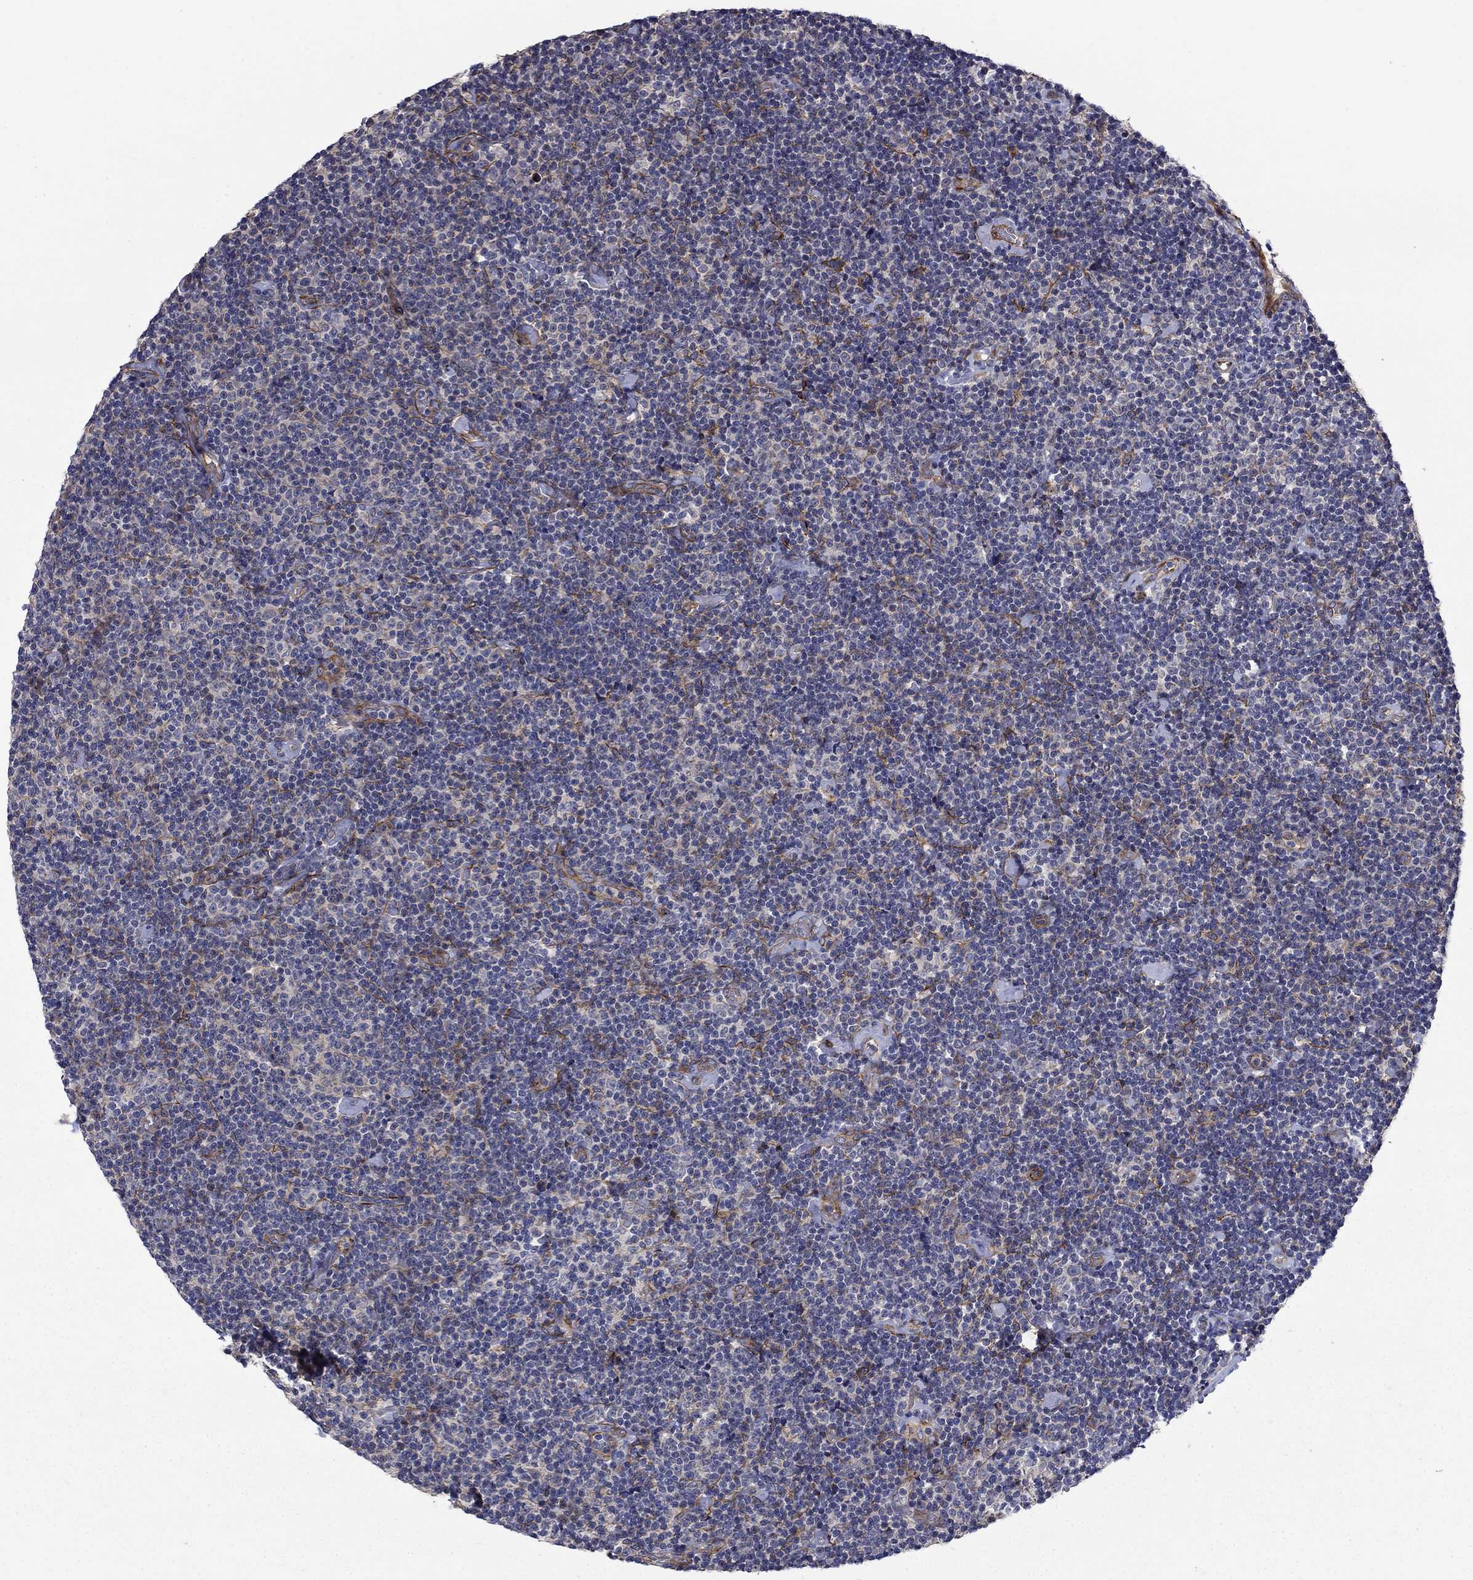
{"staining": {"intensity": "negative", "quantity": "none", "location": "none"}, "tissue": "lymphoma", "cell_type": "Tumor cells", "image_type": "cancer", "snomed": [{"axis": "morphology", "description": "Malignant lymphoma, non-Hodgkin's type, Low grade"}, {"axis": "topography", "description": "Lymph node"}], "caption": "Tumor cells are negative for protein expression in human lymphoma.", "gene": "SLC7A1", "patient": {"sex": "male", "age": 81}}